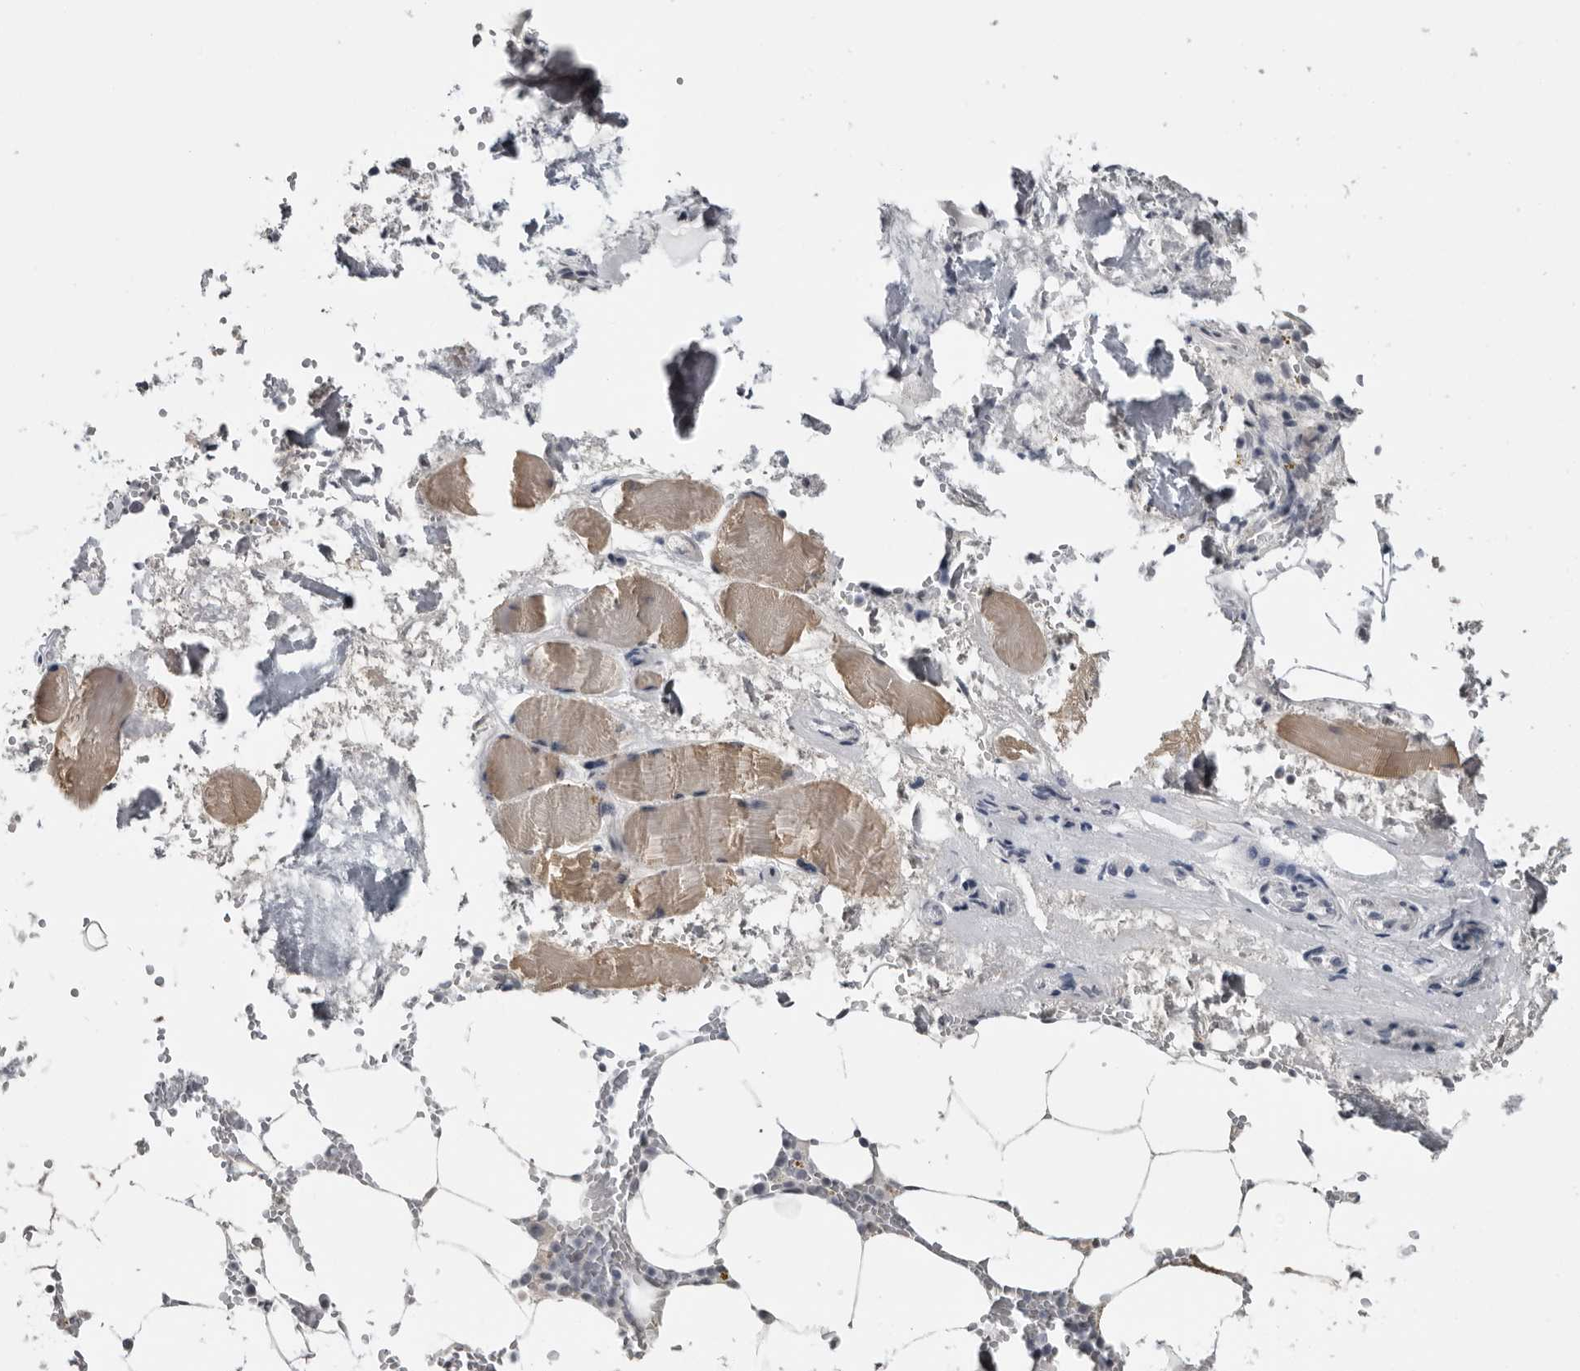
{"staining": {"intensity": "negative", "quantity": "none", "location": "none"}, "tissue": "bone marrow", "cell_type": "Hematopoietic cells", "image_type": "normal", "snomed": [{"axis": "morphology", "description": "Normal tissue, NOS"}, {"axis": "topography", "description": "Bone marrow"}], "caption": "IHC micrograph of normal bone marrow: bone marrow stained with DAB (3,3'-diaminobenzidine) displays no significant protein expression in hematopoietic cells. Nuclei are stained in blue.", "gene": "PRRX2", "patient": {"sex": "male", "age": 70}}